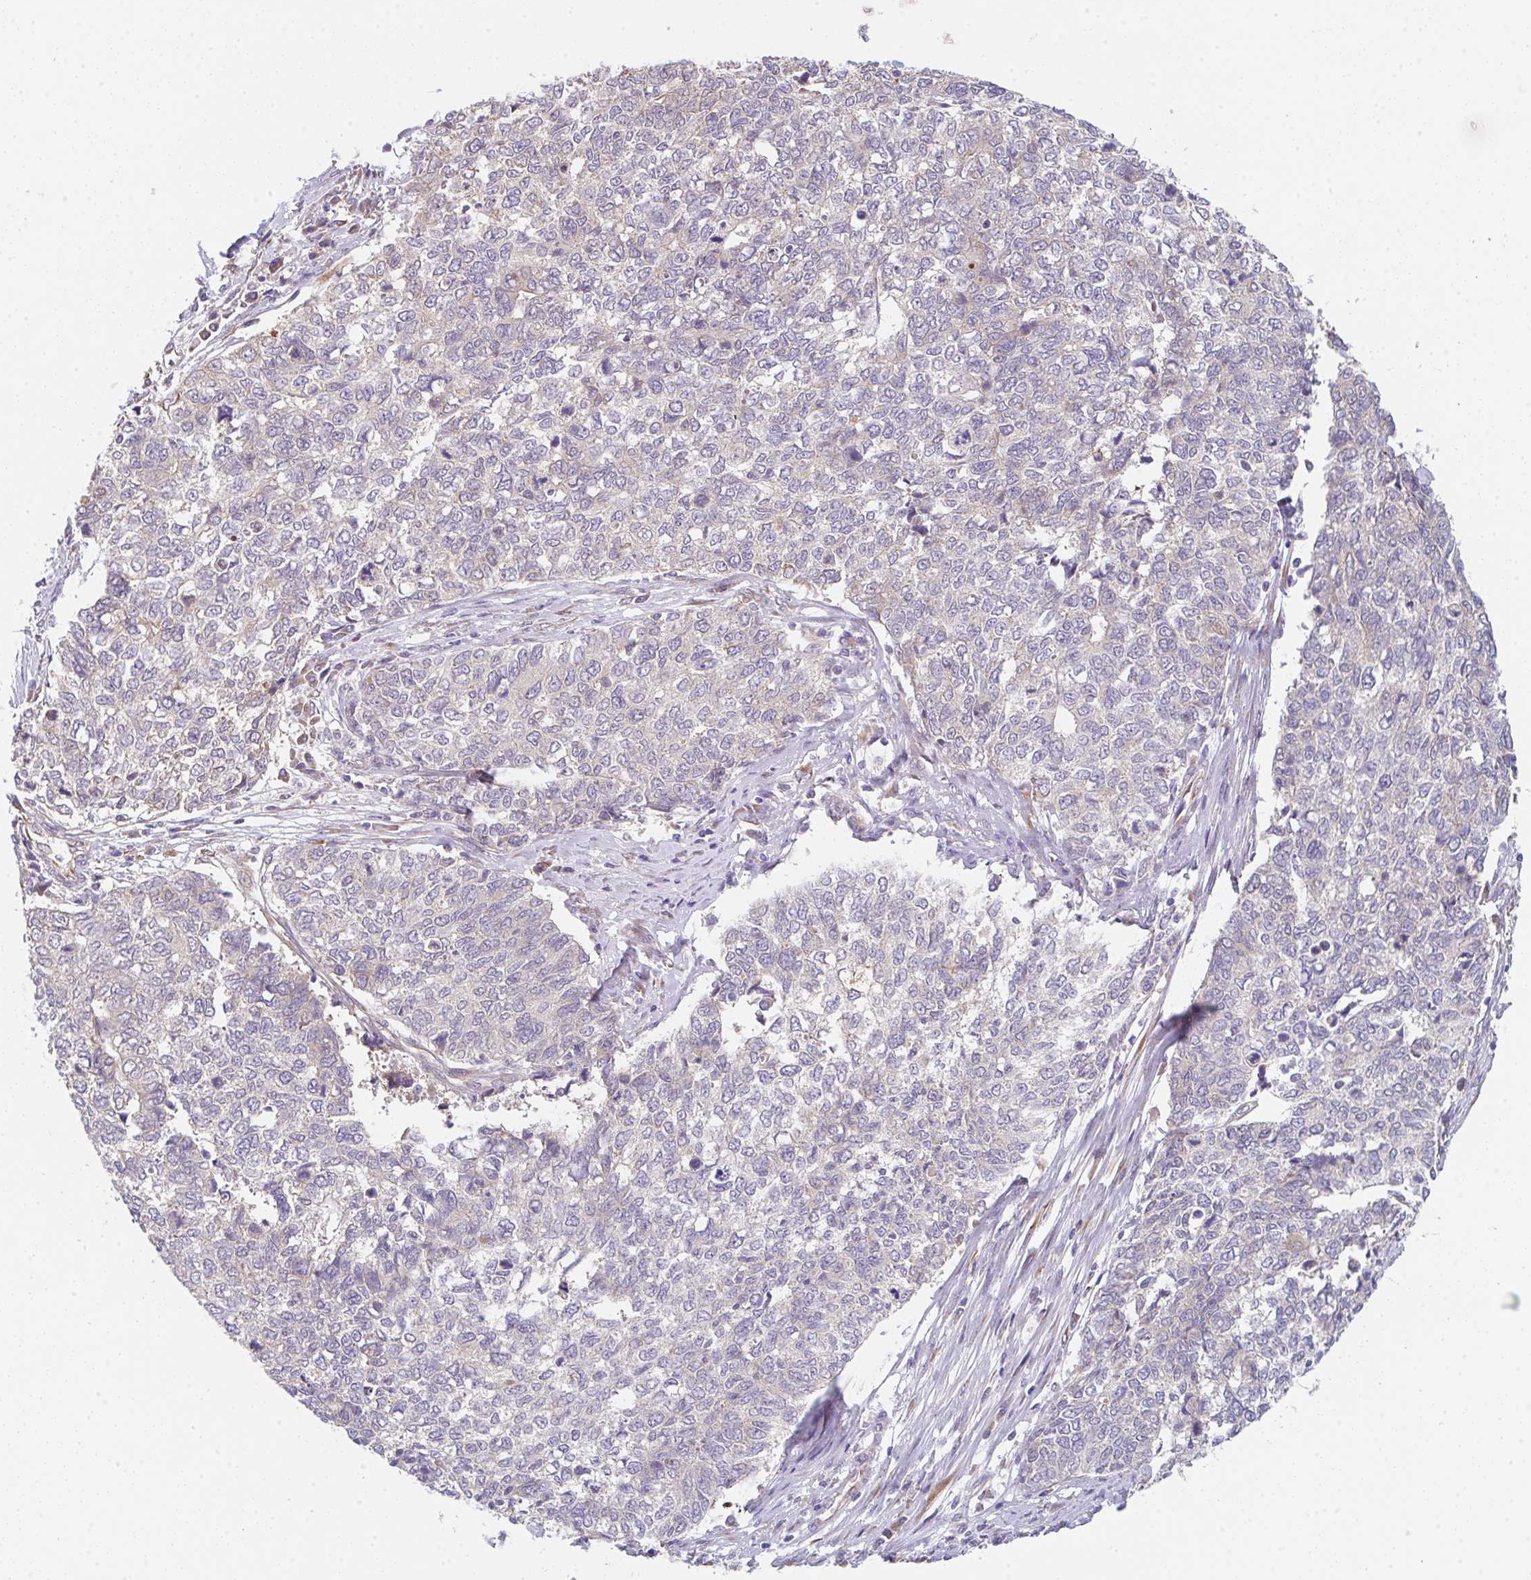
{"staining": {"intensity": "negative", "quantity": "none", "location": "none"}, "tissue": "cervical cancer", "cell_type": "Tumor cells", "image_type": "cancer", "snomed": [{"axis": "morphology", "description": "Adenocarcinoma, NOS"}, {"axis": "topography", "description": "Cervix"}], "caption": "This image is of cervical adenocarcinoma stained with IHC to label a protein in brown with the nuclei are counter-stained blue. There is no expression in tumor cells.", "gene": "TSPAN31", "patient": {"sex": "female", "age": 63}}